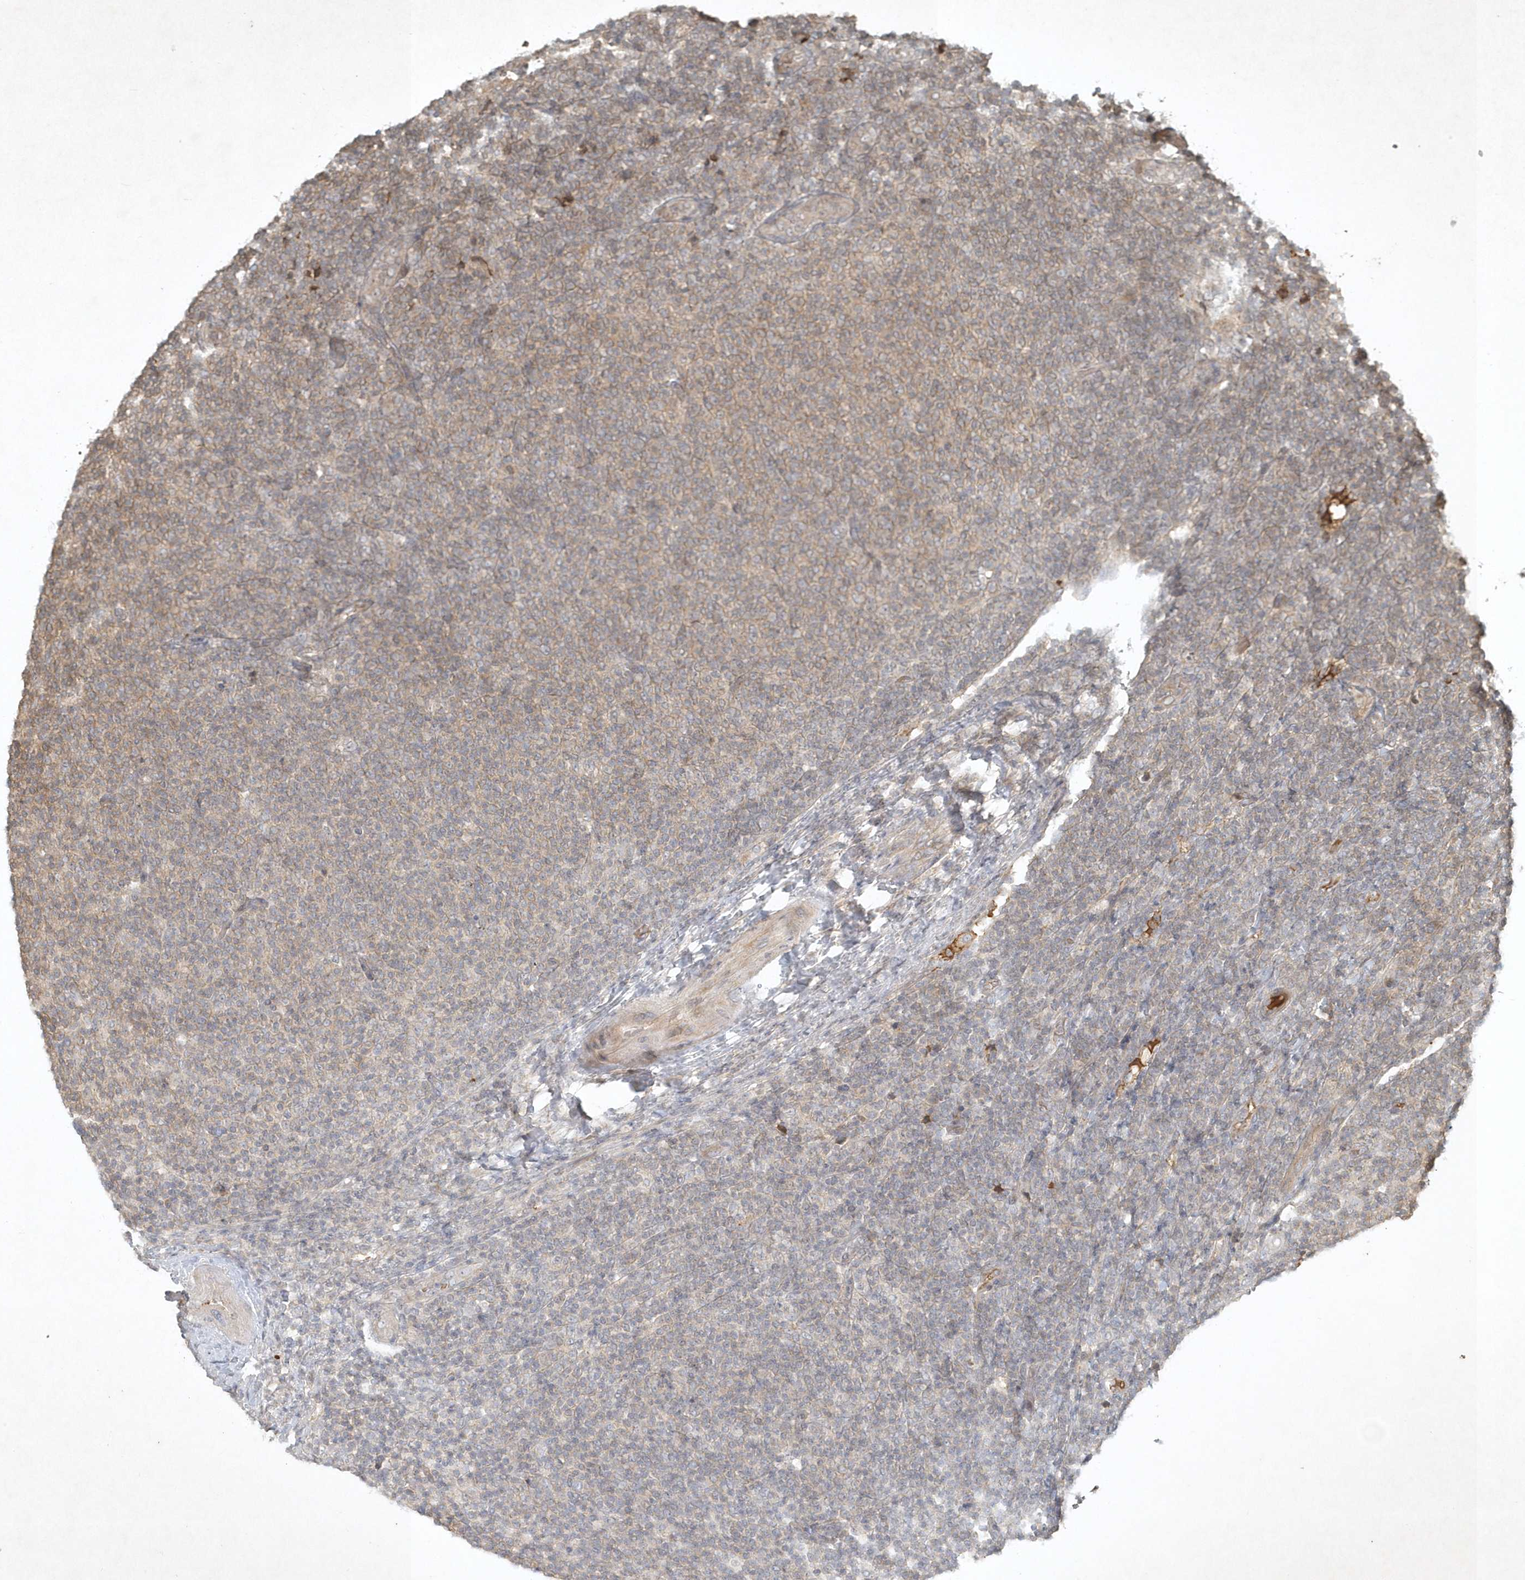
{"staining": {"intensity": "weak", "quantity": "25%-75%", "location": "cytoplasmic/membranous"}, "tissue": "lymphoma", "cell_type": "Tumor cells", "image_type": "cancer", "snomed": [{"axis": "morphology", "description": "Malignant lymphoma, non-Hodgkin's type, Low grade"}, {"axis": "topography", "description": "Lymph node"}], "caption": "Human lymphoma stained for a protein (brown) demonstrates weak cytoplasmic/membranous positive staining in approximately 25%-75% of tumor cells.", "gene": "TNFAIP6", "patient": {"sex": "male", "age": 66}}